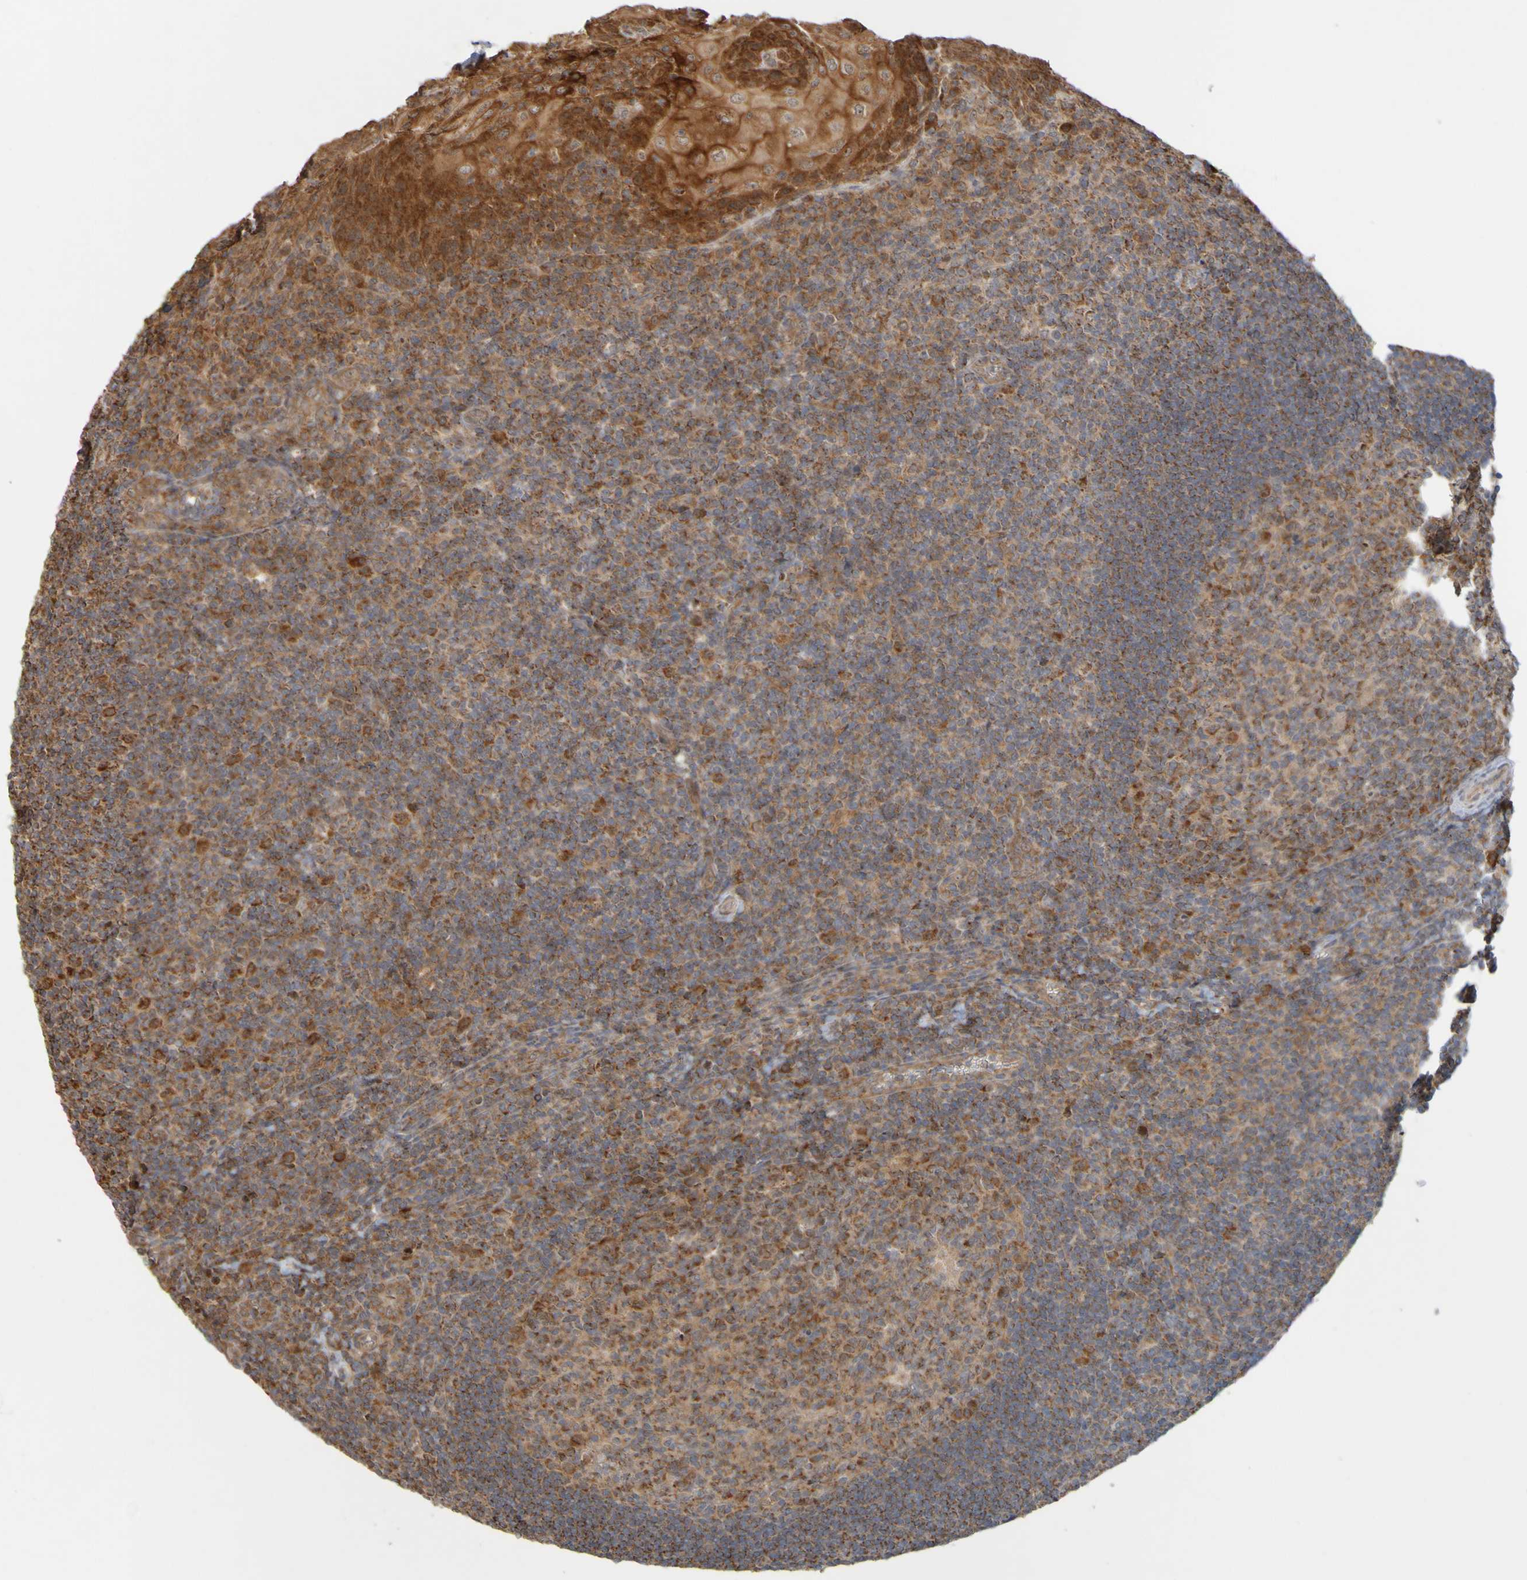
{"staining": {"intensity": "strong", "quantity": ">75%", "location": "cytoplasmic/membranous"}, "tissue": "tonsil", "cell_type": "Germinal center cells", "image_type": "normal", "snomed": [{"axis": "morphology", "description": "Normal tissue, NOS"}, {"axis": "topography", "description": "Tonsil"}], "caption": "Protein expression by IHC demonstrates strong cytoplasmic/membranous positivity in approximately >75% of germinal center cells in unremarkable tonsil.", "gene": "TMBIM1", "patient": {"sex": "male", "age": 37}}